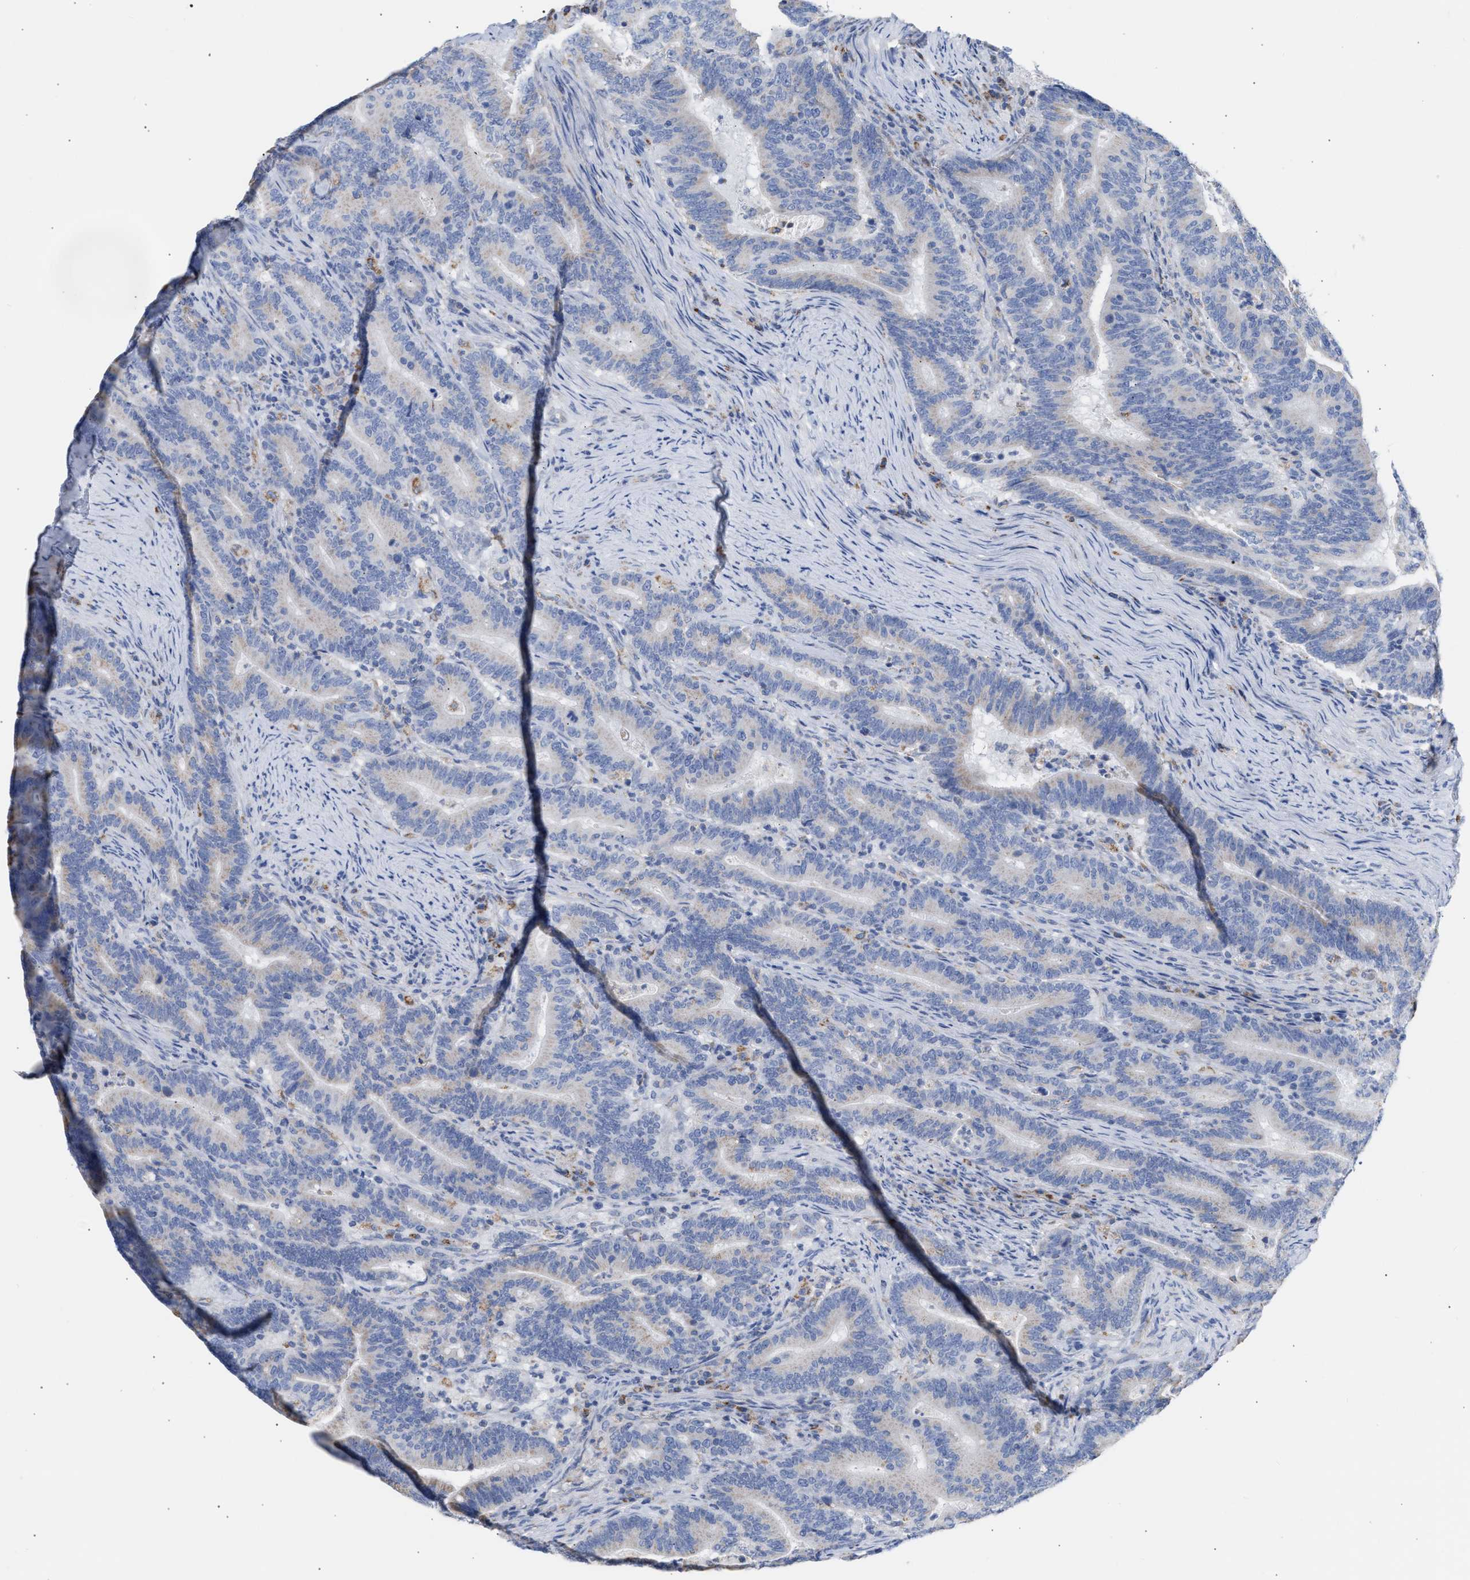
{"staining": {"intensity": "negative", "quantity": "none", "location": "none"}, "tissue": "colorectal cancer", "cell_type": "Tumor cells", "image_type": "cancer", "snomed": [{"axis": "morphology", "description": "Adenocarcinoma, NOS"}, {"axis": "topography", "description": "Colon"}], "caption": "The IHC histopathology image has no significant positivity in tumor cells of colorectal cancer (adenocarcinoma) tissue. The staining was performed using DAB (3,3'-diaminobenzidine) to visualize the protein expression in brown, while the nuclei were stained in blue with hematoxylin (Magnification: 20x).", "gene": "ACOT13", "patient": {"sex": "female", "age": 66}}